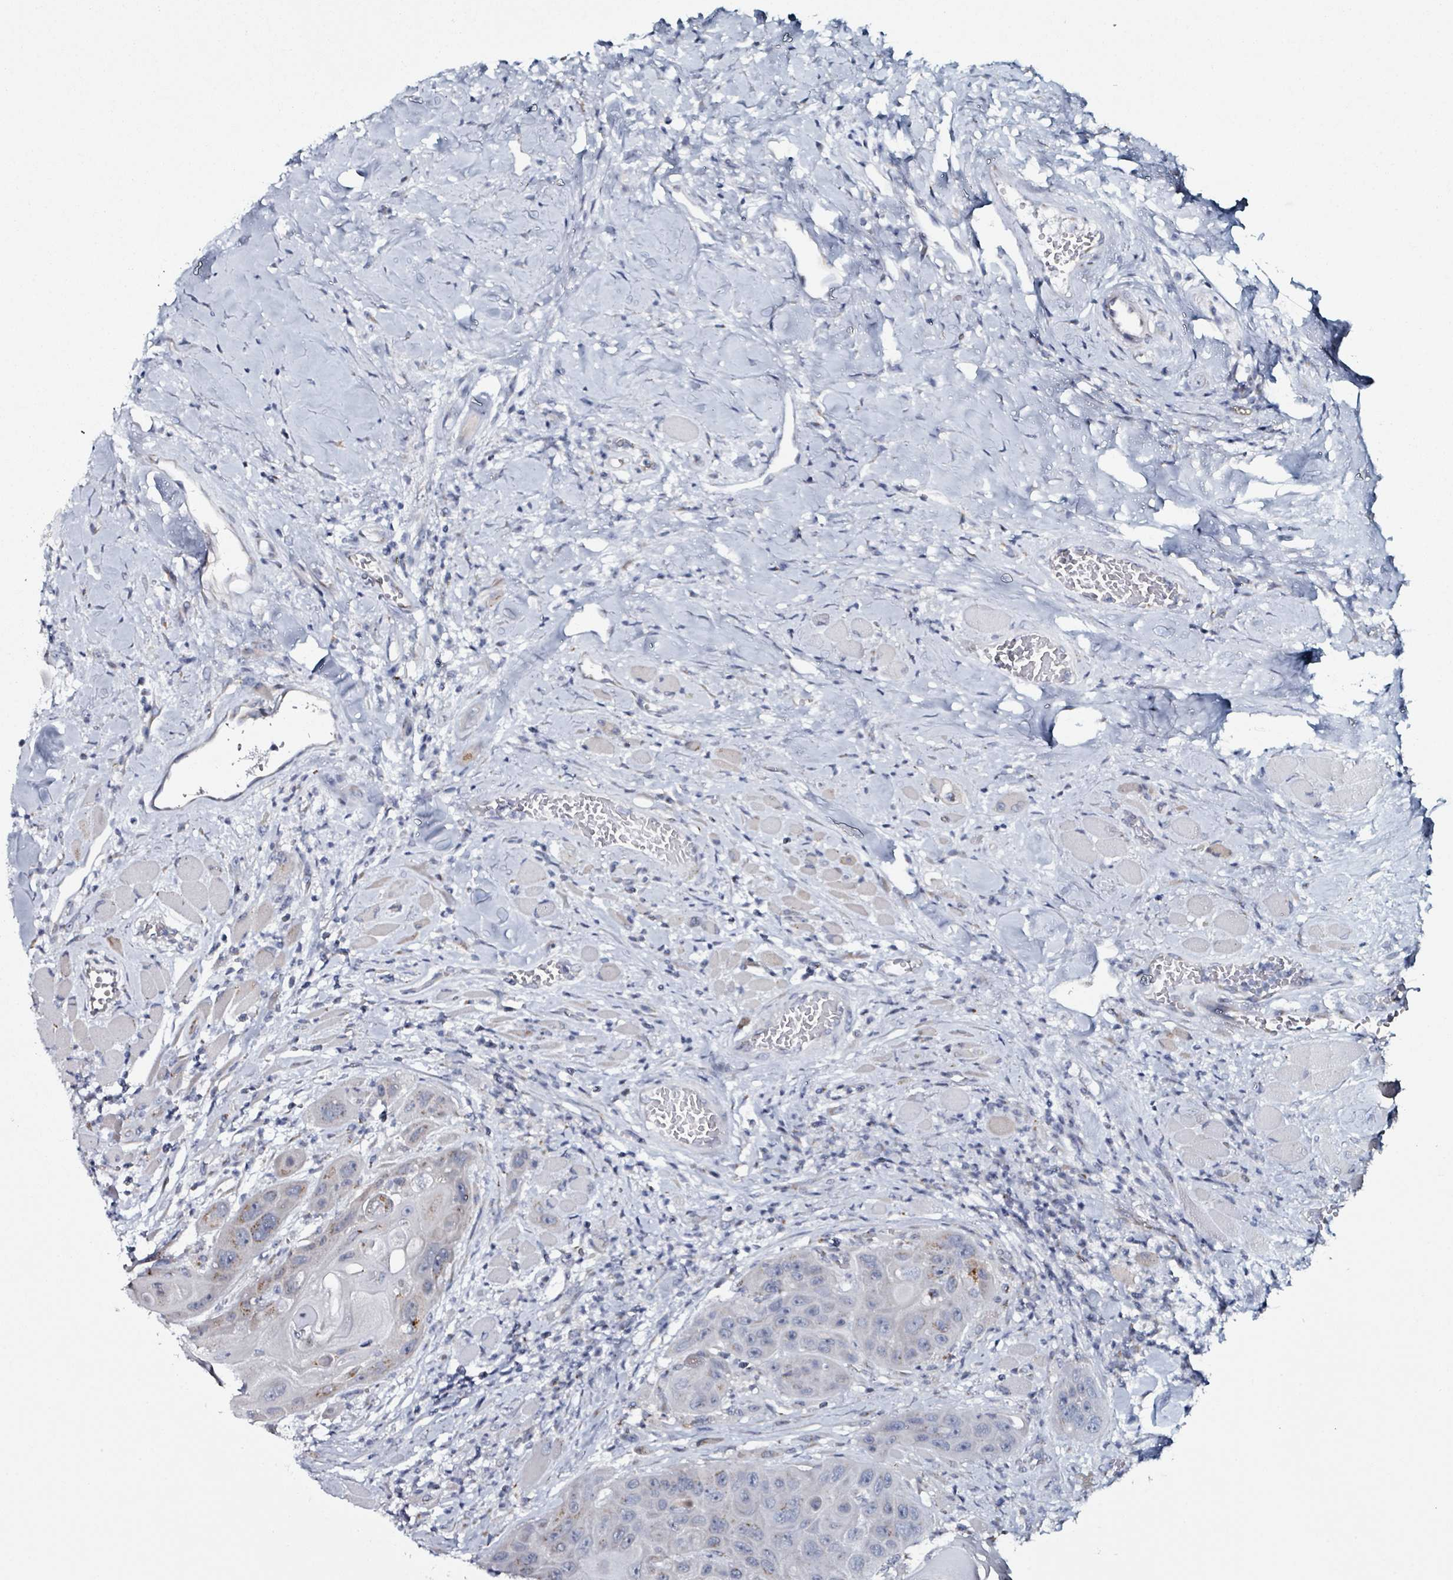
{"staining": {"intensity": "negative", "quantity": "none", "location": "none"}, "tissue": "head and neck cancer", "cell_type": "Tumor cells", "image_type": "cancer", "snomed": [{"axis": "morphology", "description": "Squamous cell carcinoma, NOS"}, {"axis": "topography", "description": "Head-Neck"}], "caption": "Photomicrograph shows no protein expression in tumor cells of squamous cell carcinoma (head and neck) tissue.", "gene": "B3GAT3", "patient": {"sex": "female", "age": 59}}